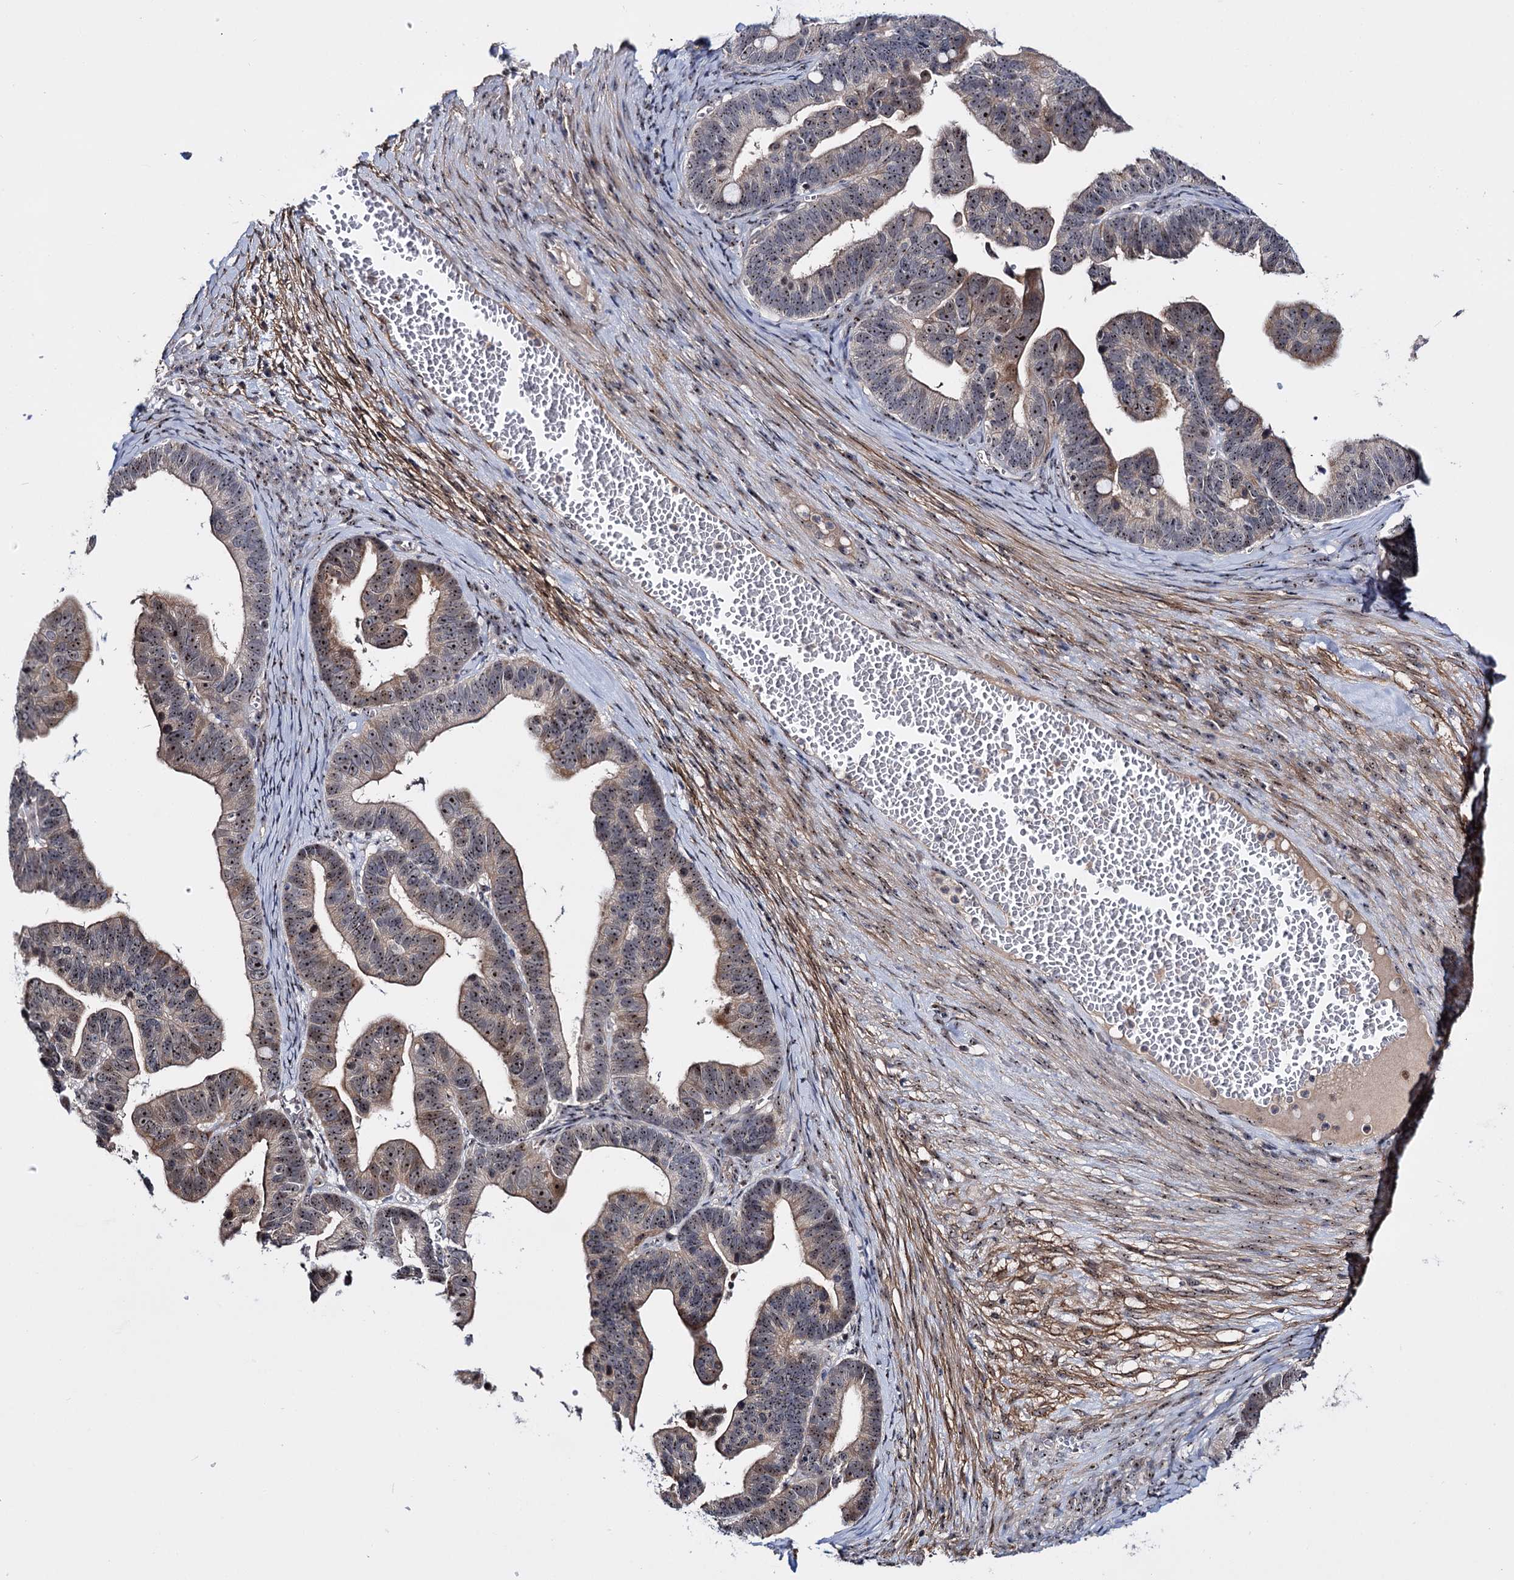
{"staining": {"intensity": "moderate", "quantity": ">75%", "location": "cytoplasmic/membranous,nuclear"}, "tissue": "ovarian cancer", "cell_type": "Tumor cells", "image_type": "cancer", "snomed": [{"axis": "morphology", "description": "Cystadenocarcinoma, serous, NOS"}, {"axis": "topography", "description": "Ovary"}], "caption": "Brown immunohistochemical staining in ovarian cancer (serous cystadenocarcinoma) displays moderate cytoplasmic/membranous and nuclear expression in approximately >75% of tumor cells. Ihc stains the protein of interest in brown and the nuclei are stained blue.", "gene": "SUPT20H", "patient": {"sex": "female", "age": 56}}